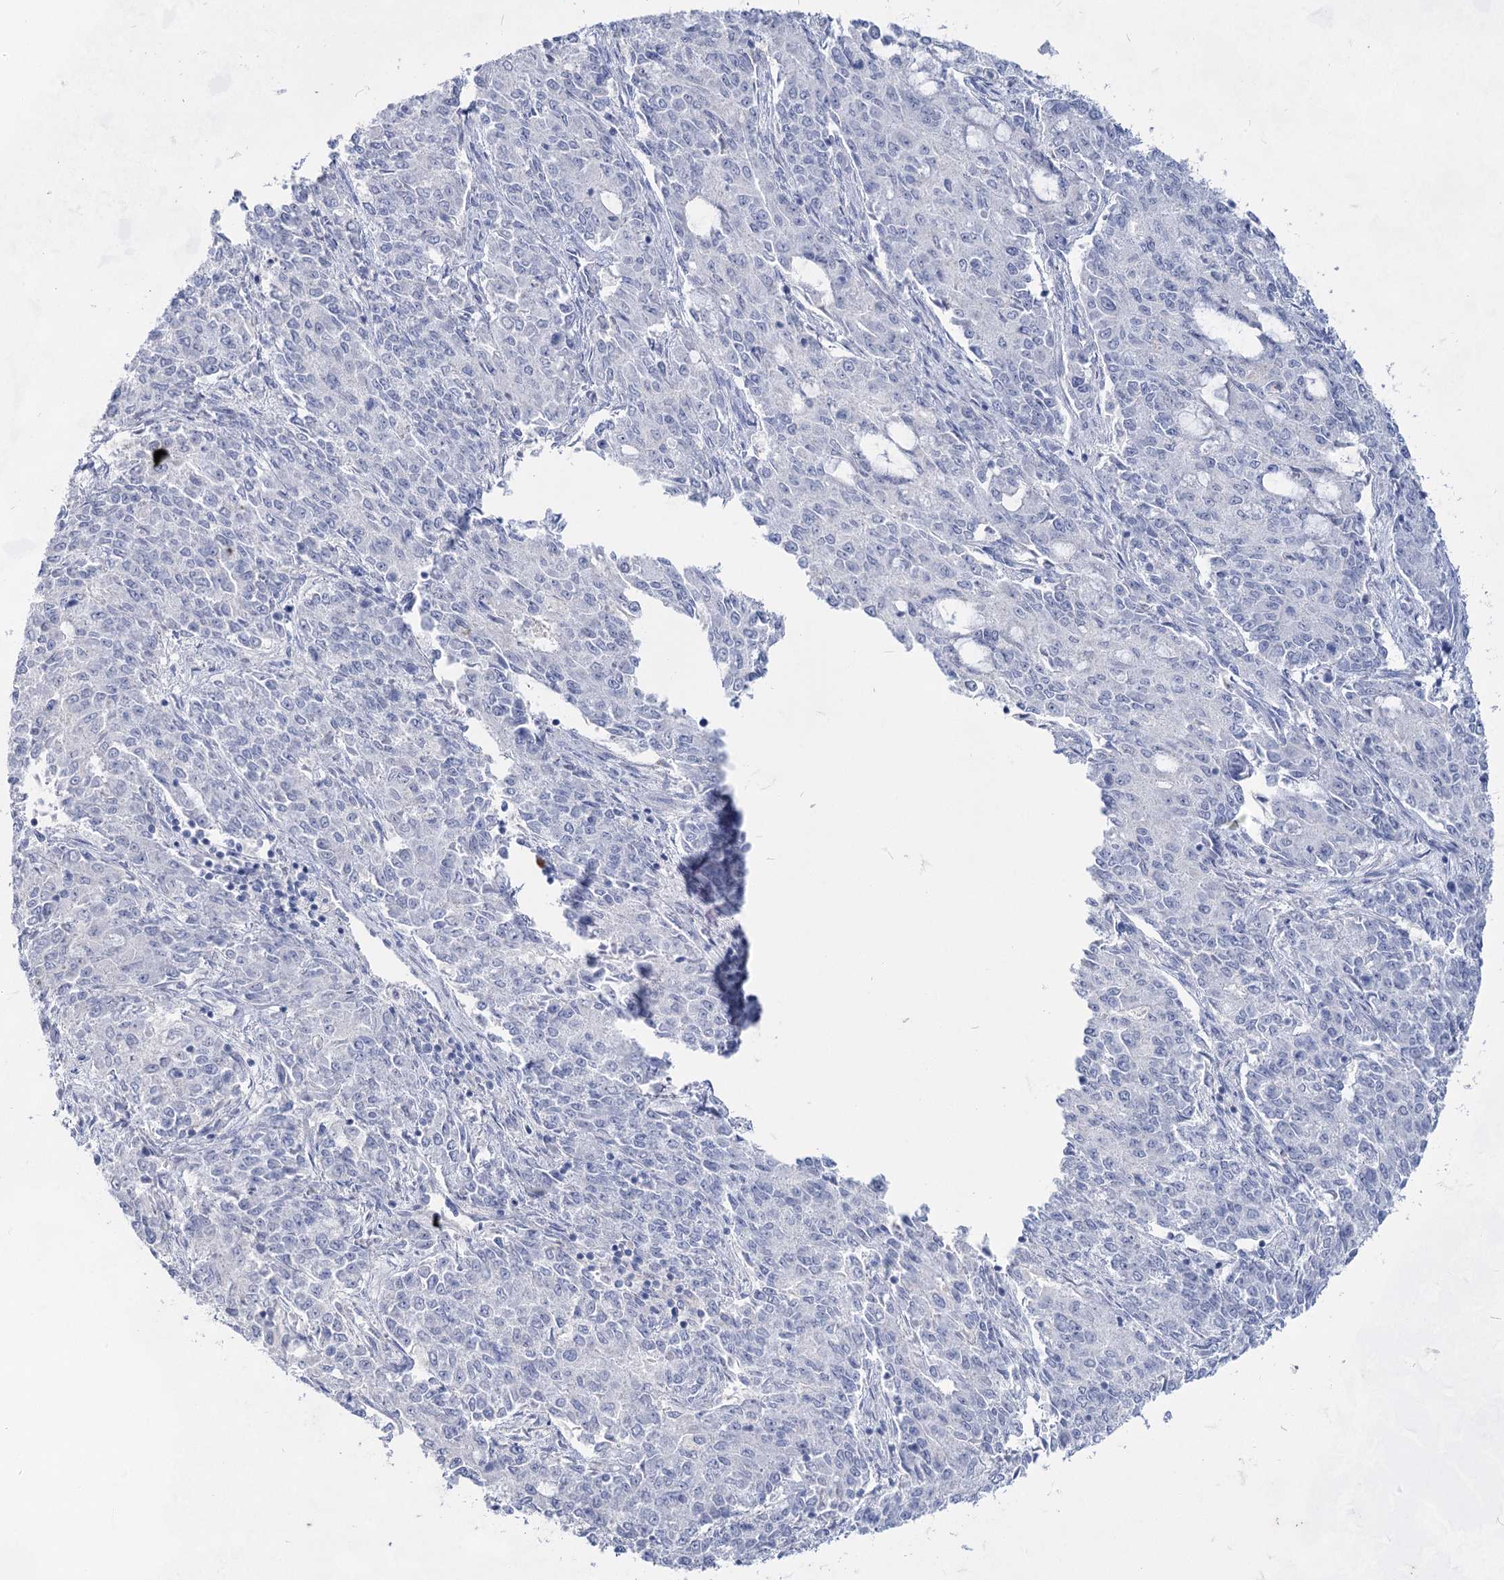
{"staining": {"intensity": "negative", "quantity": "none", "location": "none"}, "tissue": "endometrial cancer", "cell_type": "Tumor cells", "image_type": "cancer", "snomed": [{"axis": "morphology", "description": "Adenocarcinoma, NOS"}, {"axis": "topography", "description": "Endometrium"}], "caption": "DAB immunohistochemical staining of adenocarcinoma (endometrial) demonstrates no significant expression in tumor cells.", "gene": "ACRV1", "patient": {"sex": "female", "age": 50}}